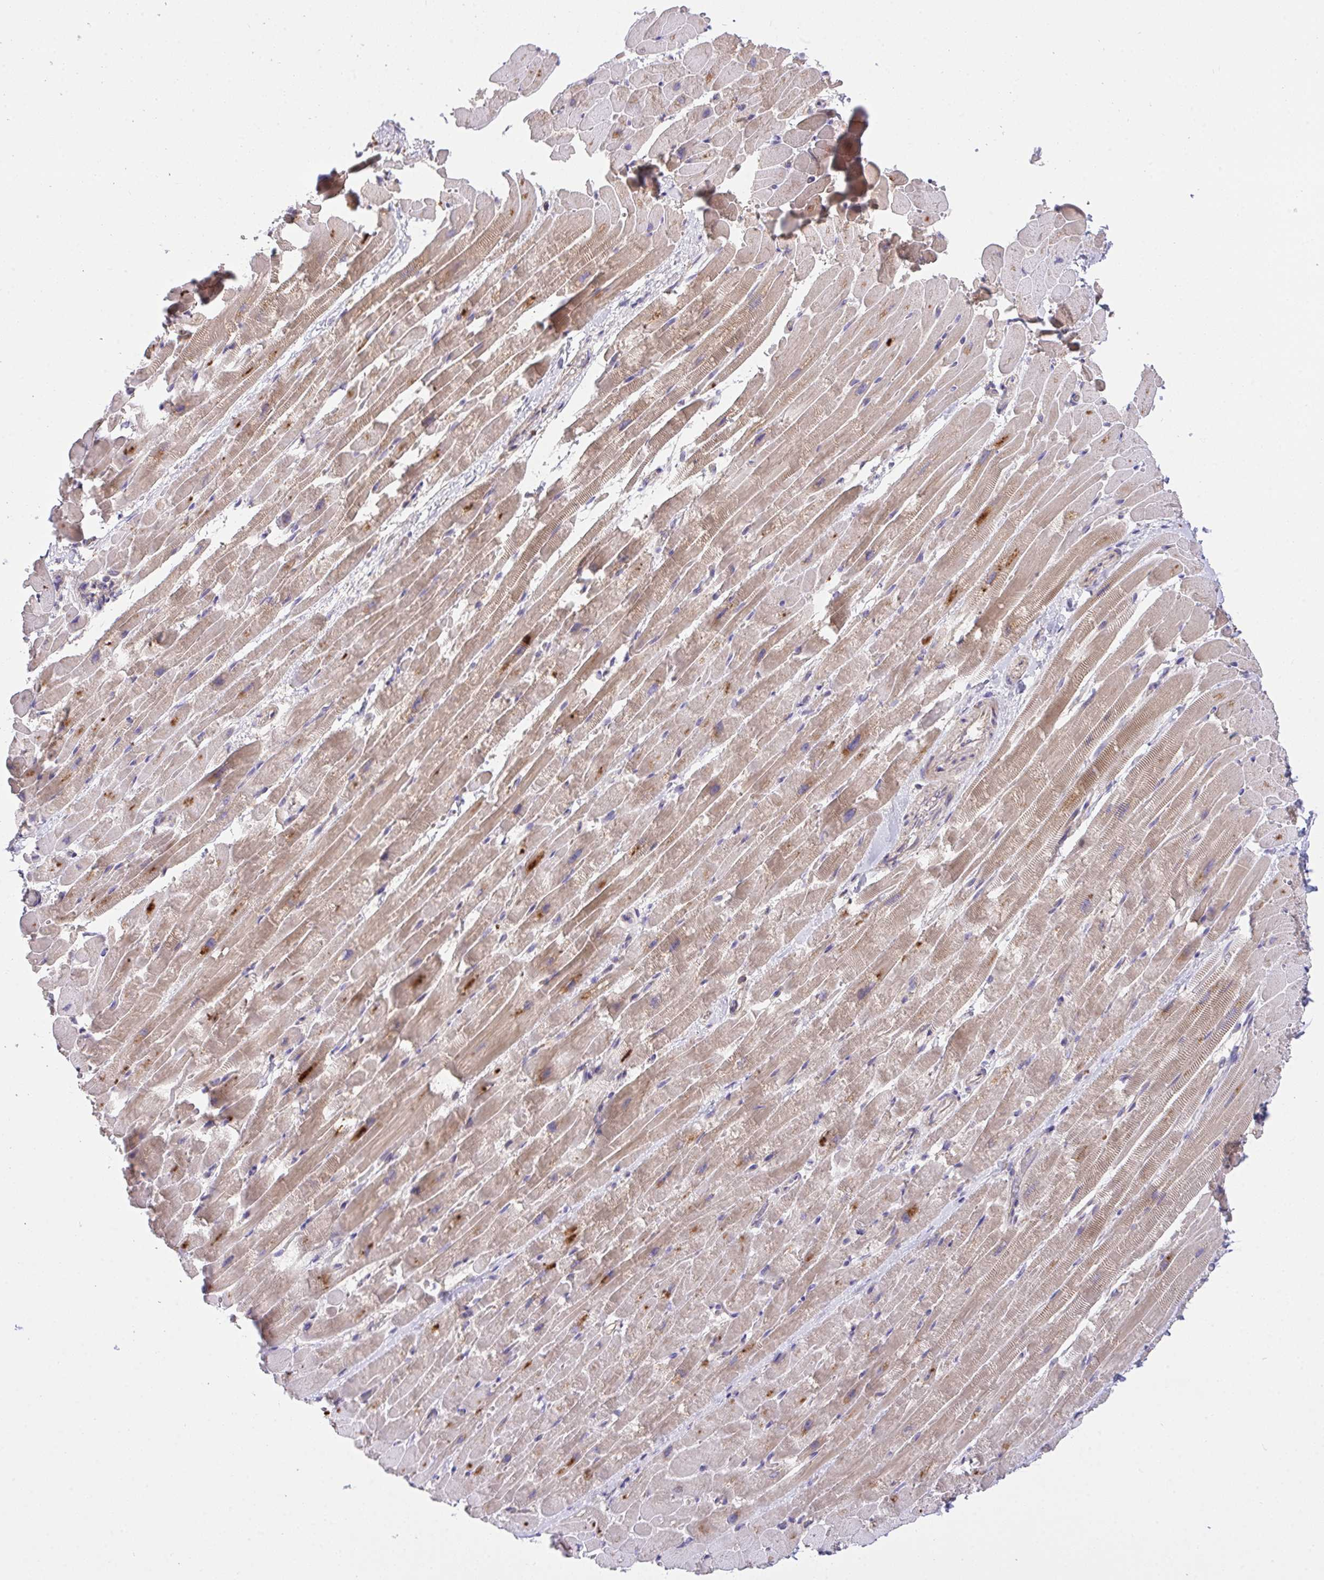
{"staining": {"intensity": "moderate", "quantity": ">75%", "location": "cytoplasmic/membranous"}, "tissue": "heart muscle", "cell_type": "Cardiomyocytes", "image_type": "normal", "snomed": [{"axis": "morphology", "description": "Normal tissue, NOS"}, {"axis": "topography", "description": "Heart"}], "caption": "Immunohistochemical staining of normal heart muscle demonstrates moderate cytoplasmic/membranous protein expression in approximately >75% of cardiomyocytes. Using DAB (3,3'-diaminobenzidine) (brown) and hematoxylin (blue) stains, captured at high magnification using brightfield microscopy.", "gene": "ZNF581", "patient": {"sex": "male", "age": 37}}